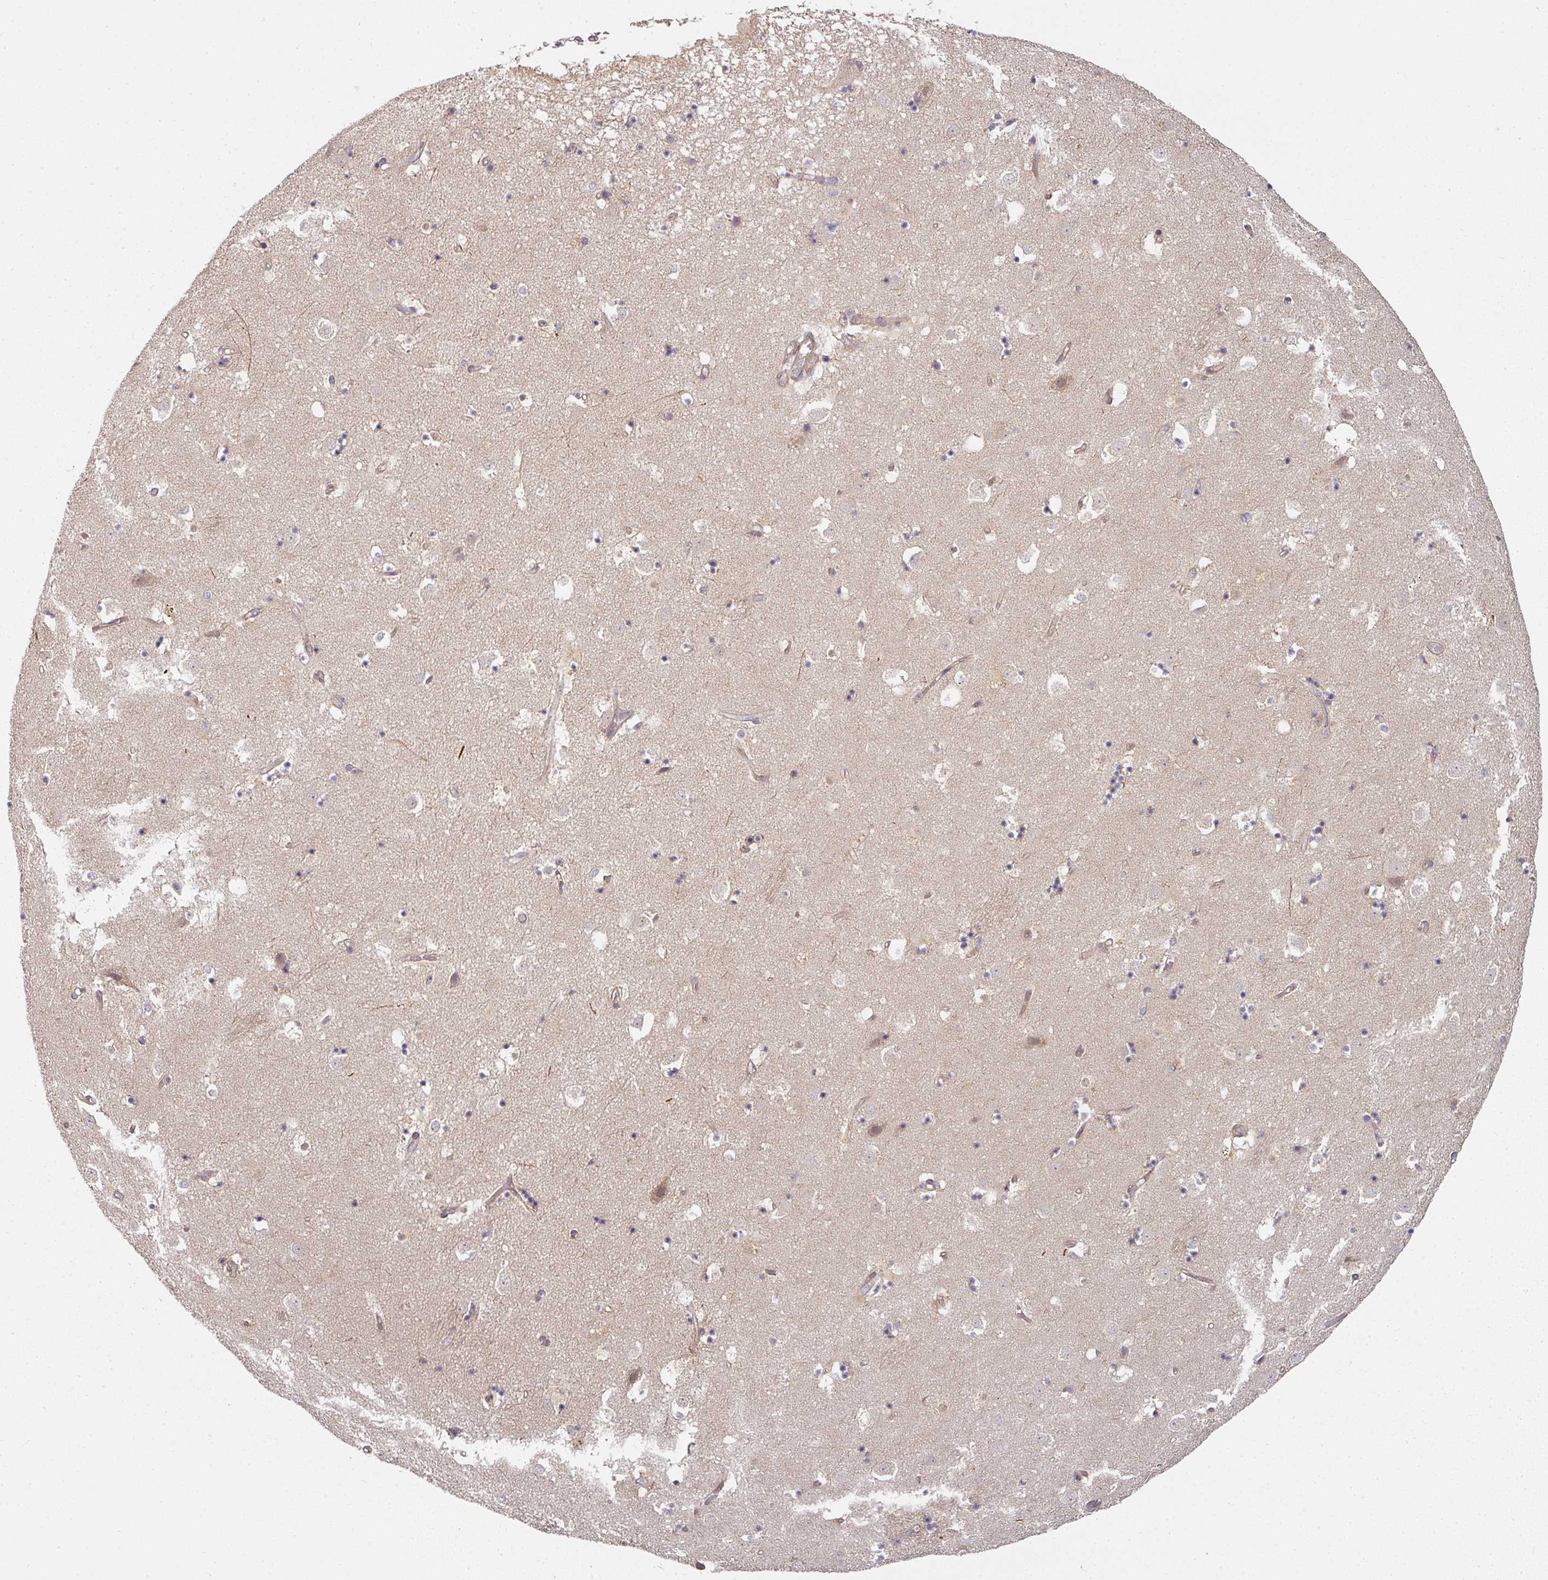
{"staining": {"intensity": "negative", "quantity": "none", "location": "none"}, "tissue": "caudate", "cell_type": "Glial cells", "image_type": "normal", "snomed": [{"axis": "morphology", "description": "Normal tissue, NOS"}, {"axis": "topography", "description": "Lateral ventricle wall"}], "caption": "Benign caudate was stained to show a protein in brown. There is no significant staining in glial cells.", "gene": "MAP2K2", "patient": {"sex": "male", "age": 58}}